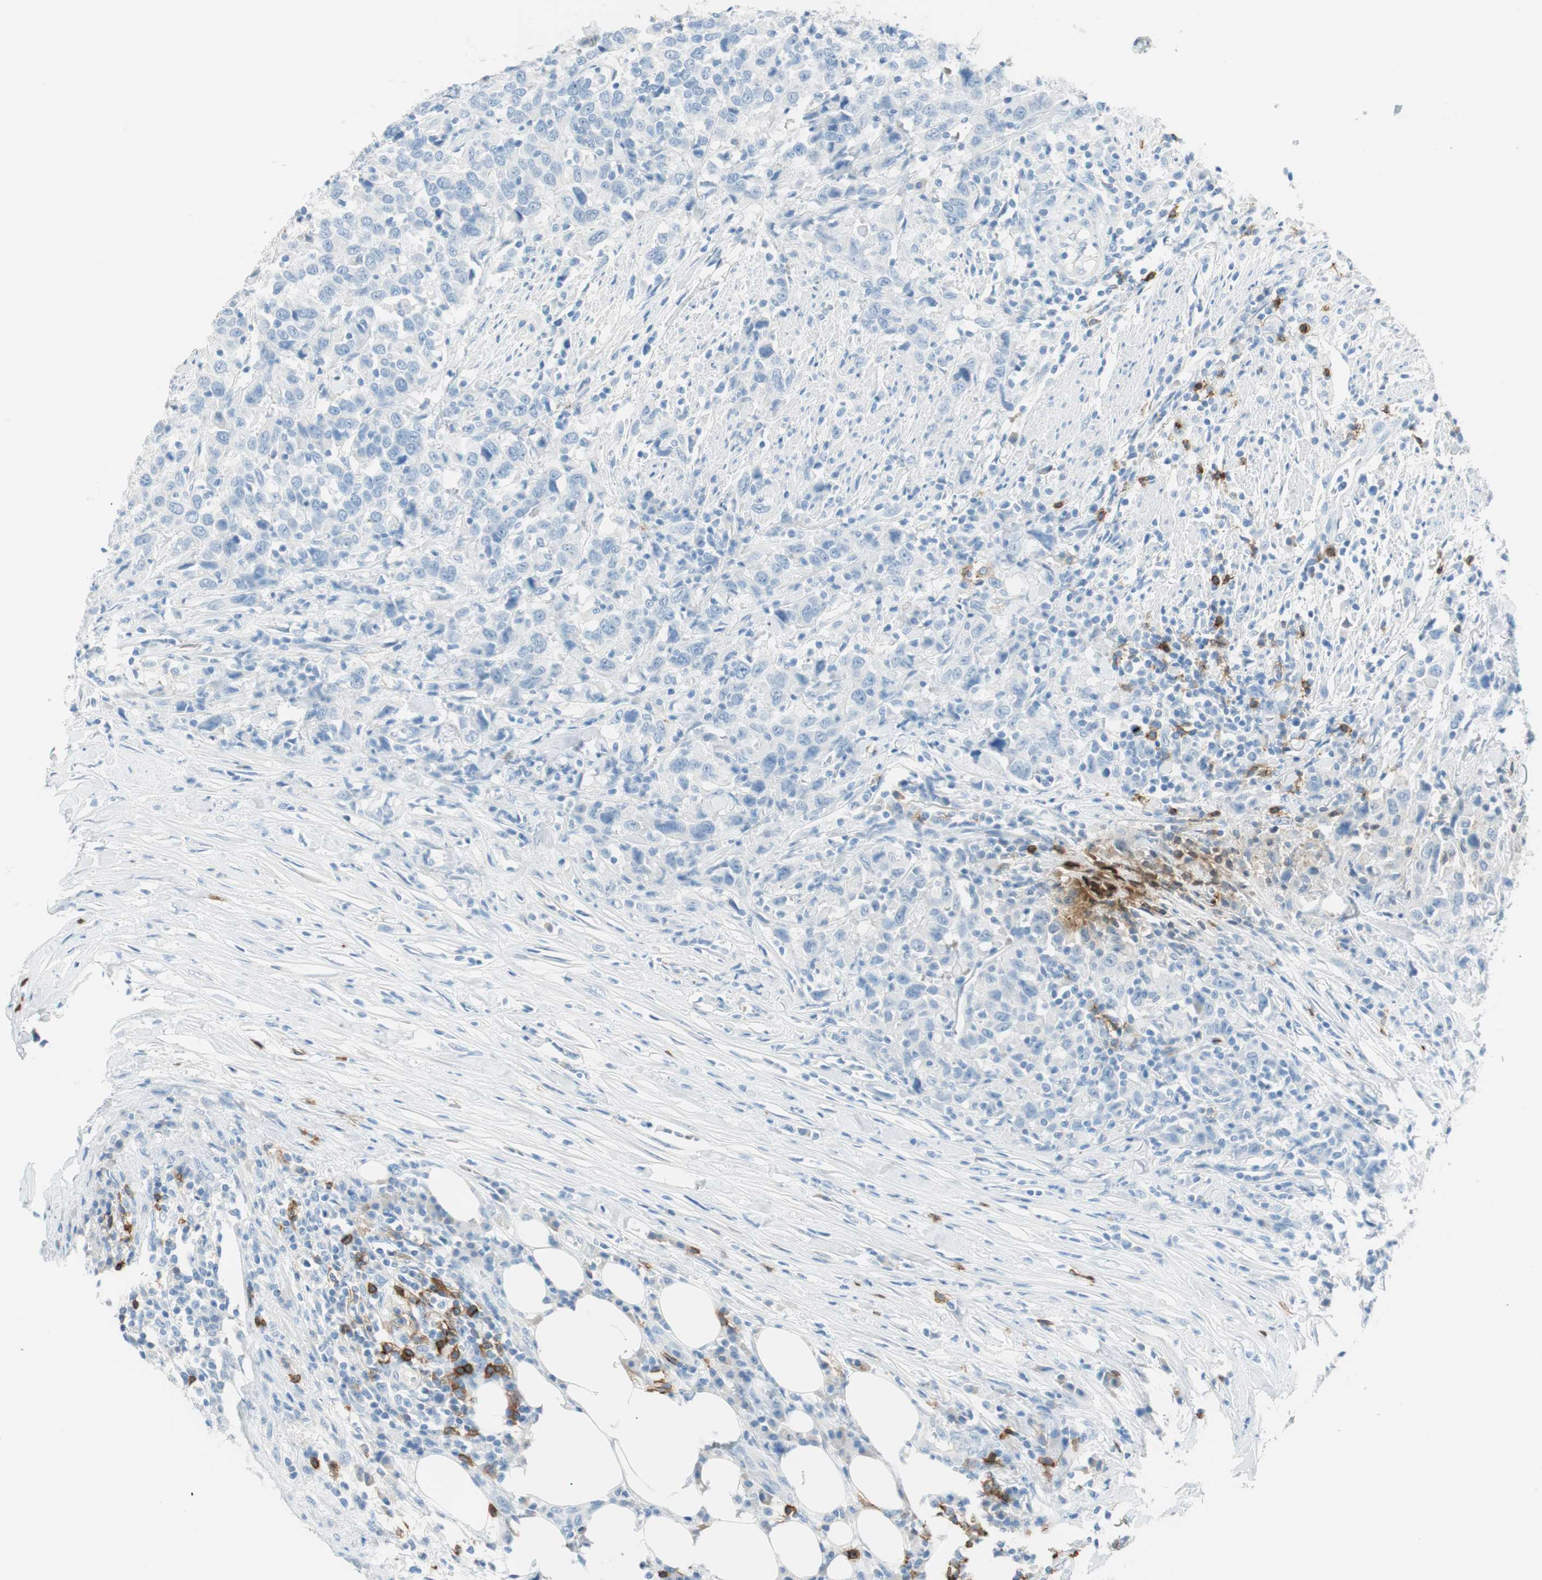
{"staining": {"intensity": "negative", "quantity": "none", "location": "none"}, "tissue": "urothelial cancer", "cell_type": "Tumor cells", "image_type": "cancer", "snomed": [{"axis": "morphology", "description": "Urothelial carcinoma, High grade"}, {"axis": "topography", "description": "Urinary bladder"}], "caption": "This is a image of immunohistochemistry (IHC) staining of urothelial cancer, which shows no staining in tumor cells.", "gene": "TNFRSF13C", "patient": {"sex": "male", "age": 61}}